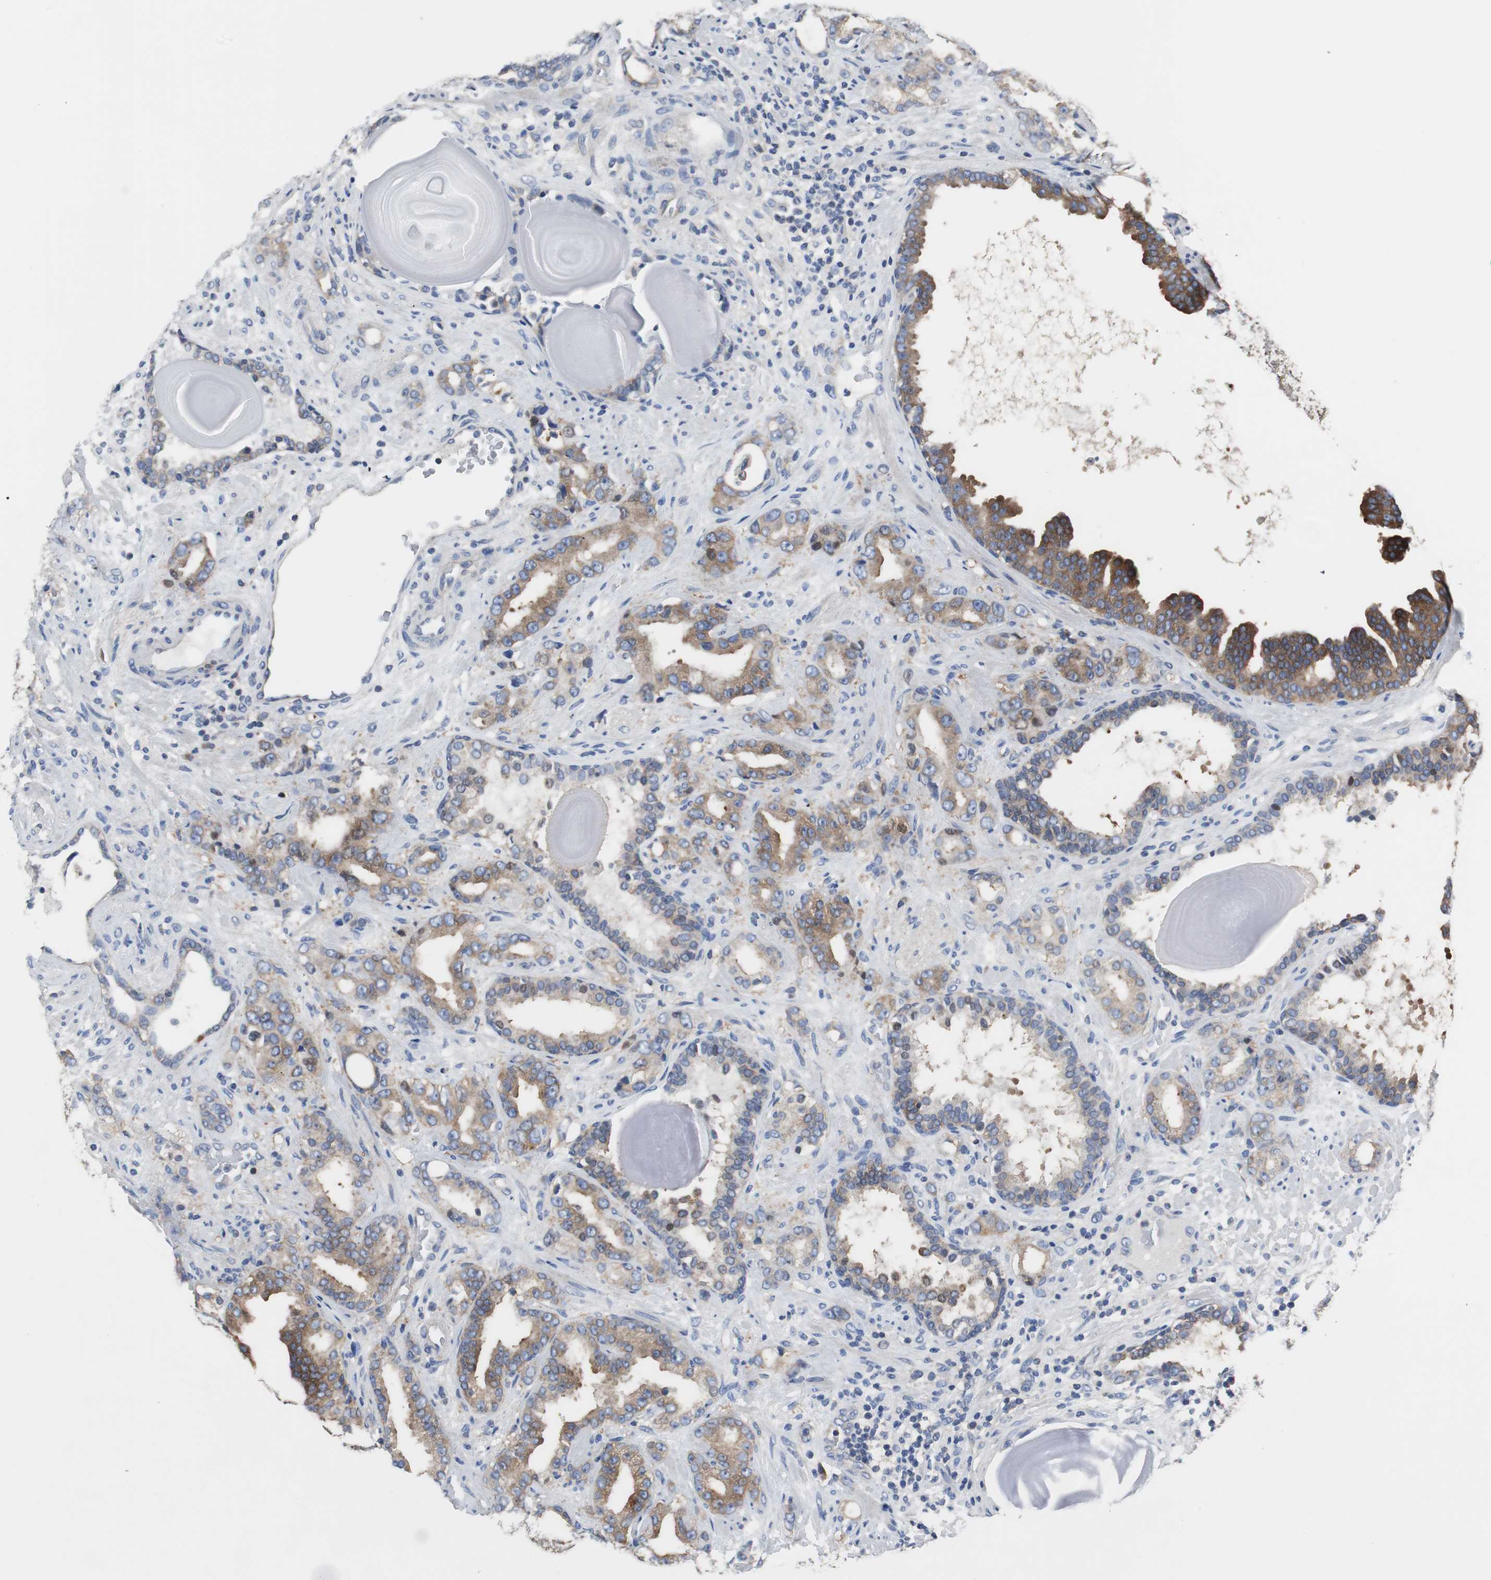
{"staining": {"intensity": "moderate", "quantity": ">75%", "location": "cytoplasmic/membranous"}, "tissue": "prostate cancer", "cell_type": "Tumor cells", "image_type": "cancer", "snomed": [{"axis": "morphology", "description": "Adenocarcinoma, Low grade"}, {"axis": "topography", "description": "Prostate"}], "caption": "DAB (3,3'-diaminobenzidine) immunohistochemical staining of prostate cancer exhibits moderate cytoplasmic/membranous protein positivity in about >75% of tumor cells.", "gene": "BRAF", "patient": {"sex": "male", "age": 63}}